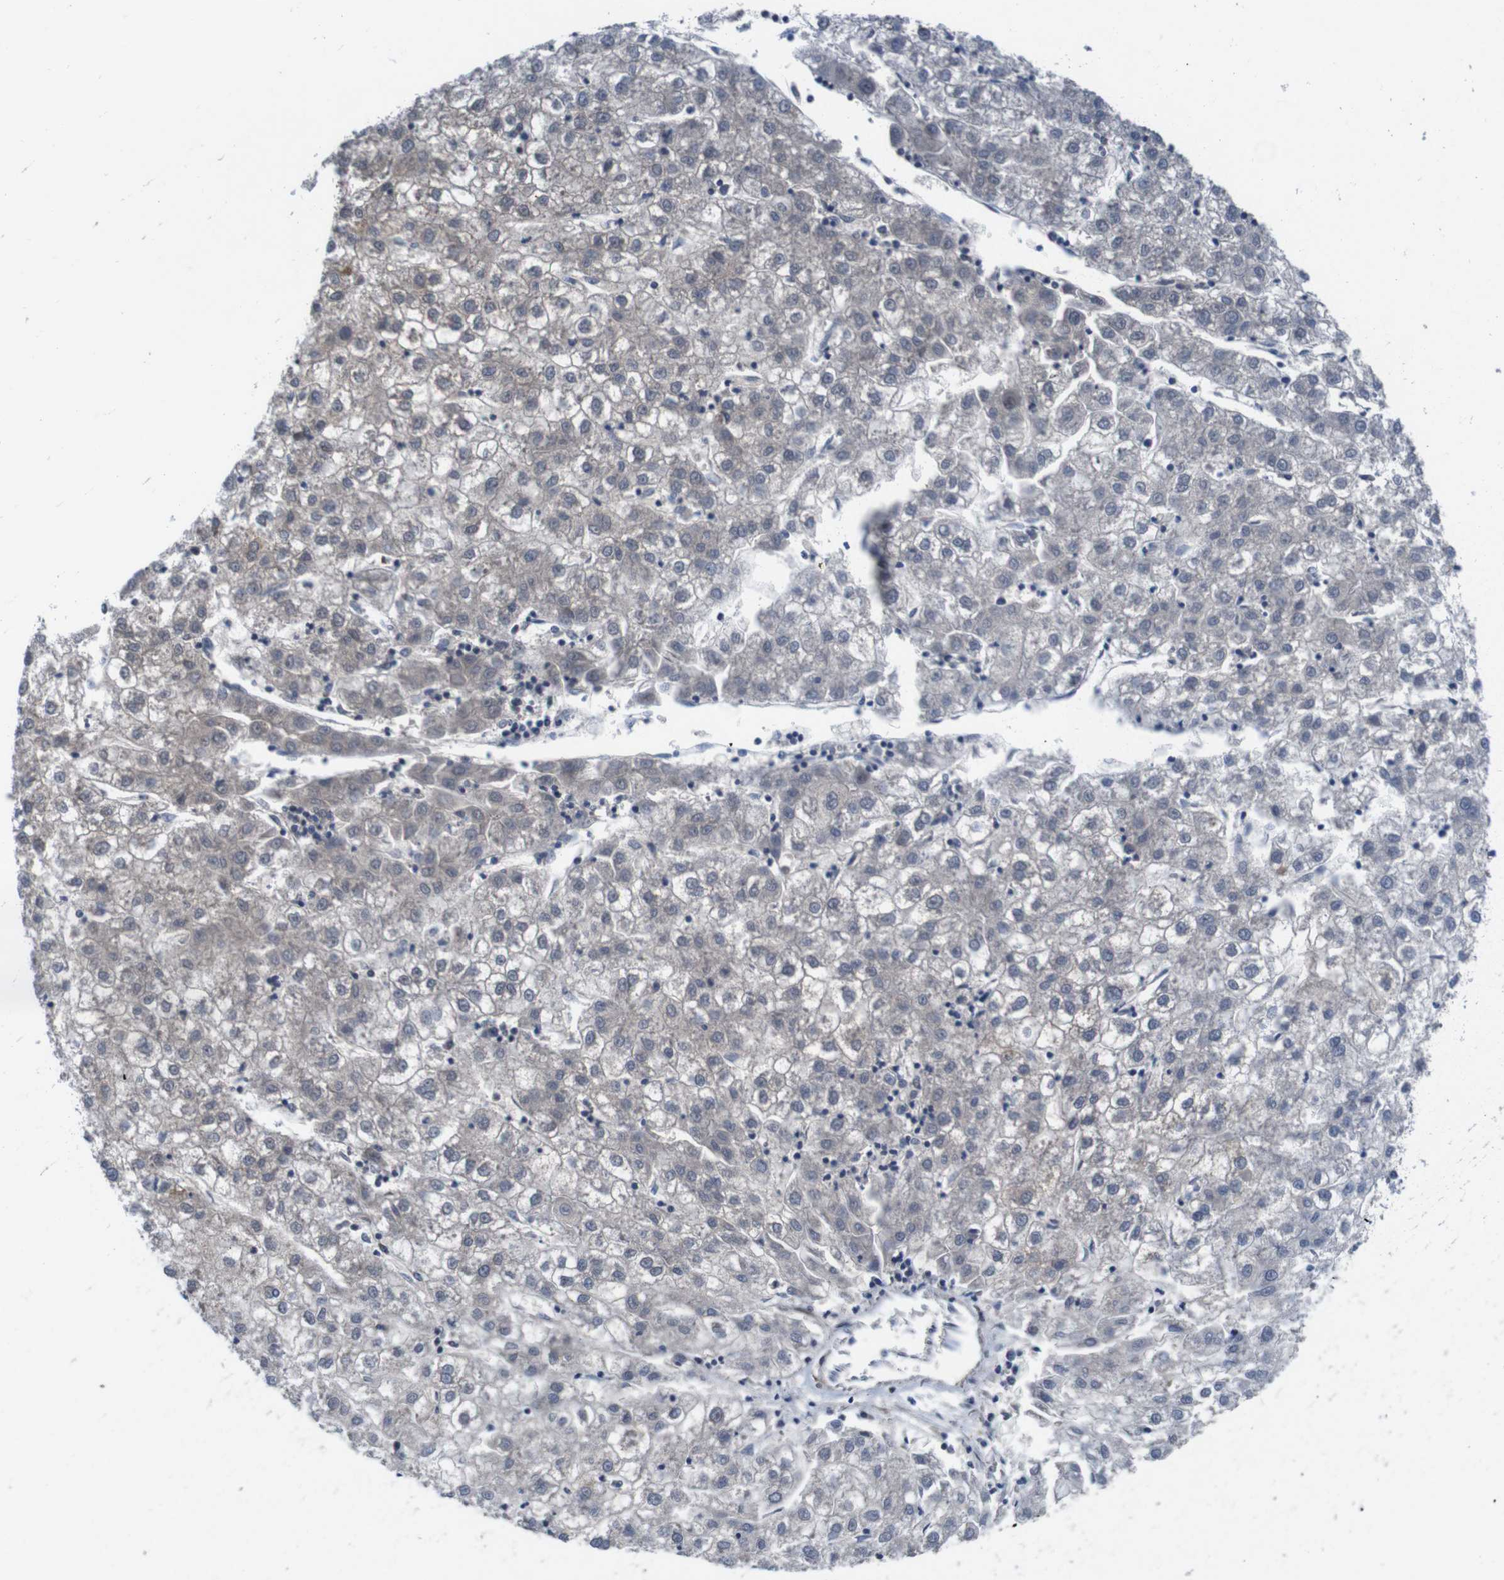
{"staining": {"intensity": "moderate", "quantity": "25%-75%", "location": "cytoplasmic/membranous,nuclear"}, "tissue": "liver cancer", "cell_type": "Tumor cells", "image_type": "cancer", "snomed": [{"axis": "morphology", "description": "Carcinoma, Hepatocellular, NOS"}, {"axis": "topography", "description": "Liver"}], "caption": "A brown stain labels moderate cytoplasmic/membranous and nuclear positivity of a protein in liver cancer (hepatocellular carcinoma) tumor cells.", "gene": "GGT7", "patient": {"sex": "male", "age": 72}}